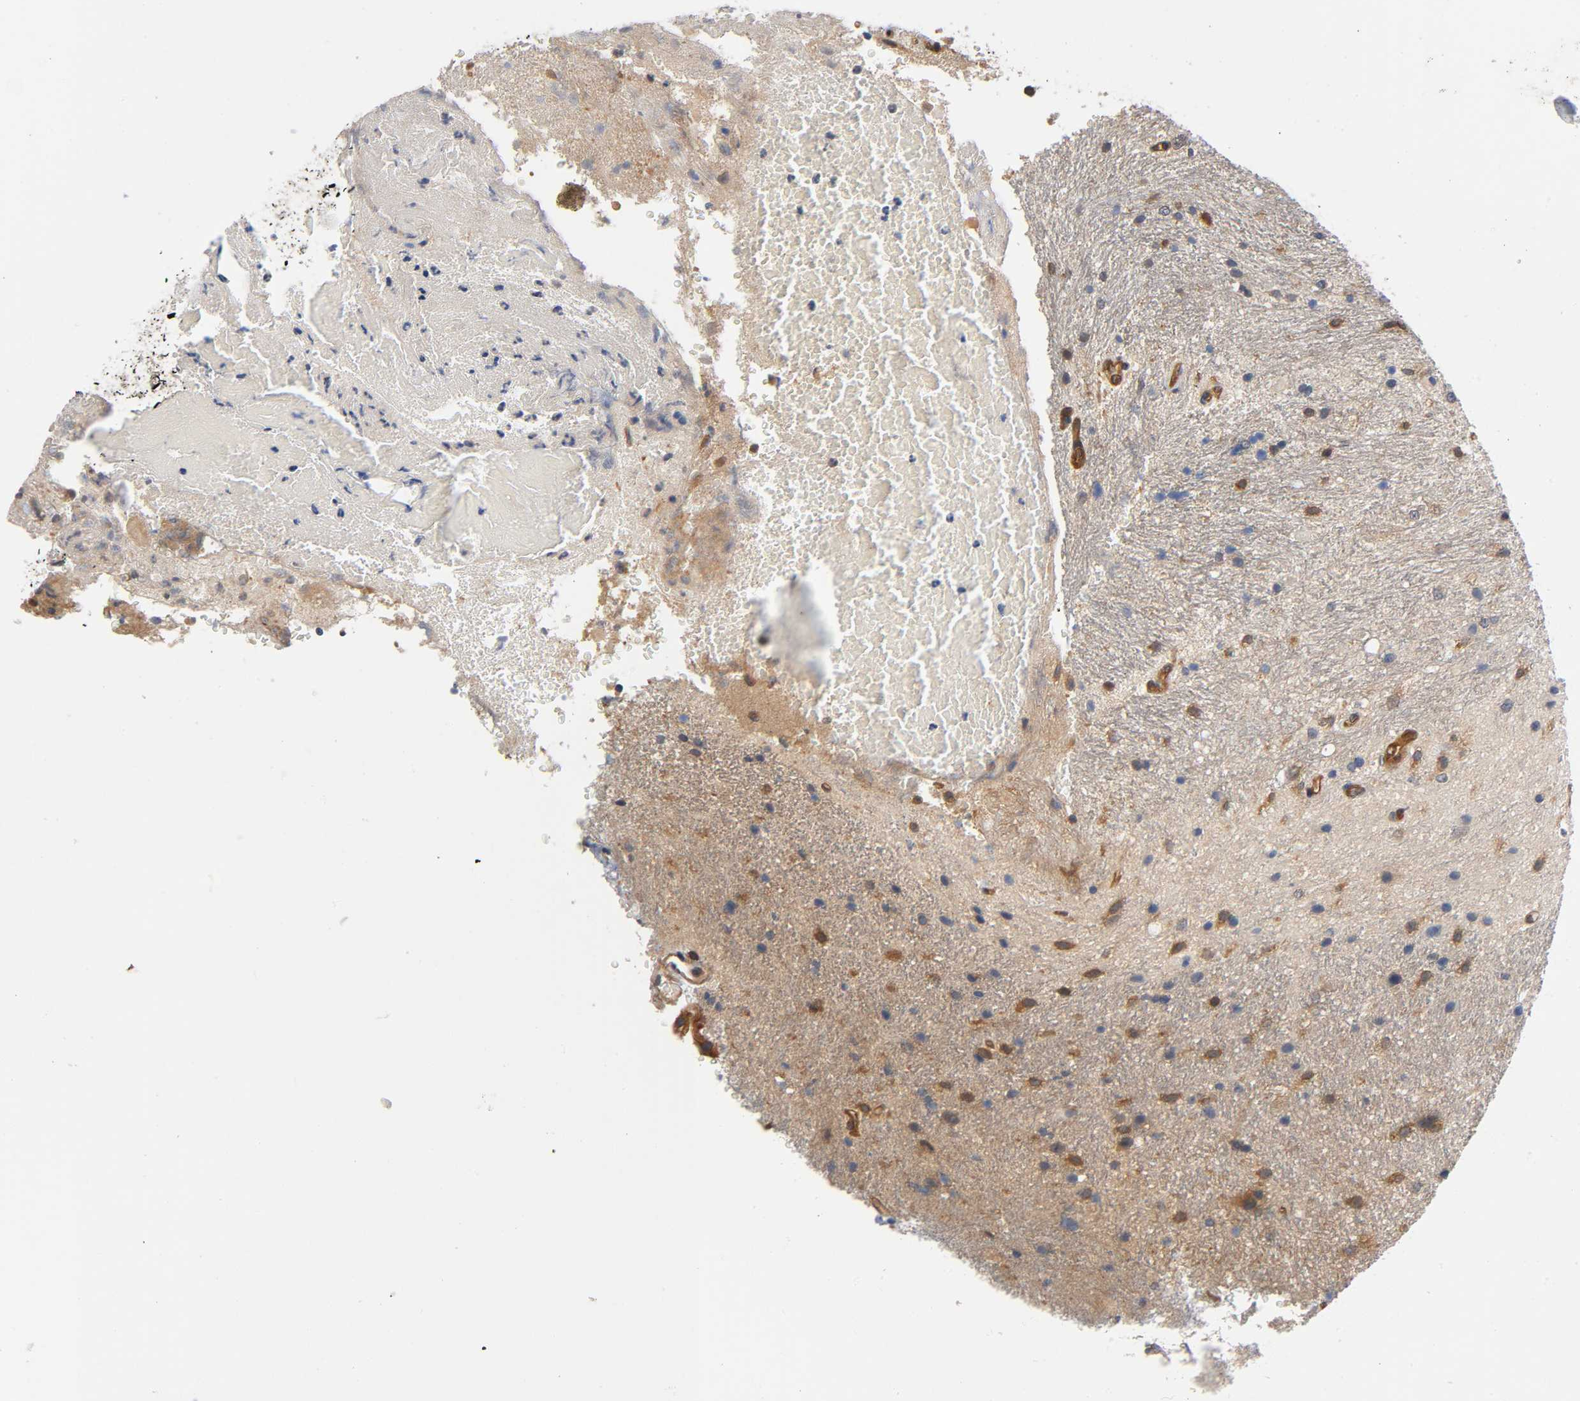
{"staining": {"intensity": "strong", "quantity": ">75%", "location": "cytoplasmic/membranous"}, "tissue": "glioma", "cell_type": "Tumor cells", "image_type": "cancer", "snomed": [{"axis": "morphology", "description": "Normal tissue, NOS"}, {"axis": "morphology", "description": "Glioma, malignant, High grade"}, {"axis": "topography", "description": "Cerebral cortex"}], "caption": "Protein analysis of glioma tissue exhibits strong cytoplasmic/membranous expression in about >75% of tumor cells.", "gene": "PRKAB1", "patient": {"sex": "male", "age": 56}}